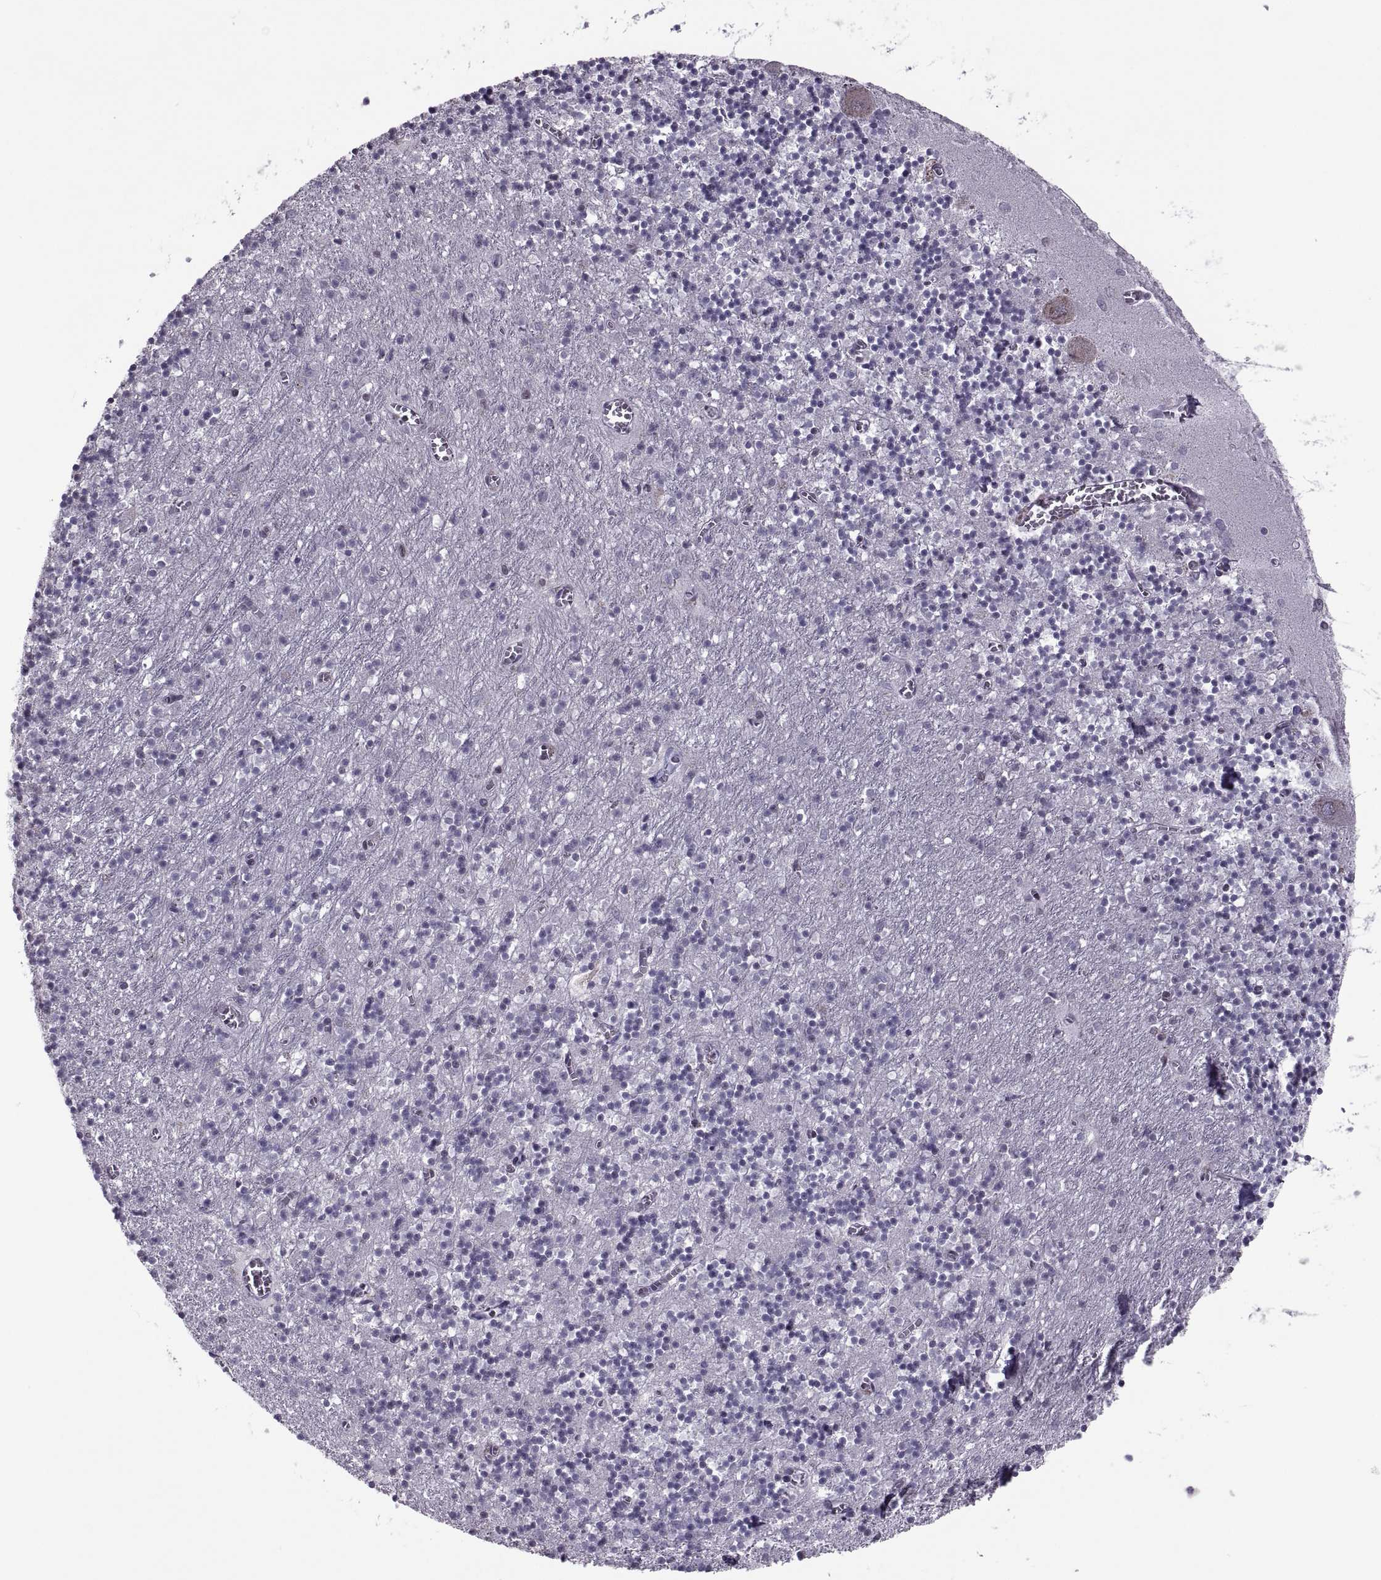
{"staining": {"intensity": "negative", "quantity": "none", "location": "none"}, "tissue": "cerebellum", "cell_type": "Cells in granular layer", "image_type": "normal", "snomed": [{"axis": "morphology", "description": "Normal tissue, NOS"}, {"axis": "topography", "description": "Cerebellum"}], "caption": "This is an immunohistochemistry photomicrograph of unremarkable cerebellum. There is no expression in cells in granular layer.", "gene": "PABPC1", "patient": {"sex": "female", "age": 64}}